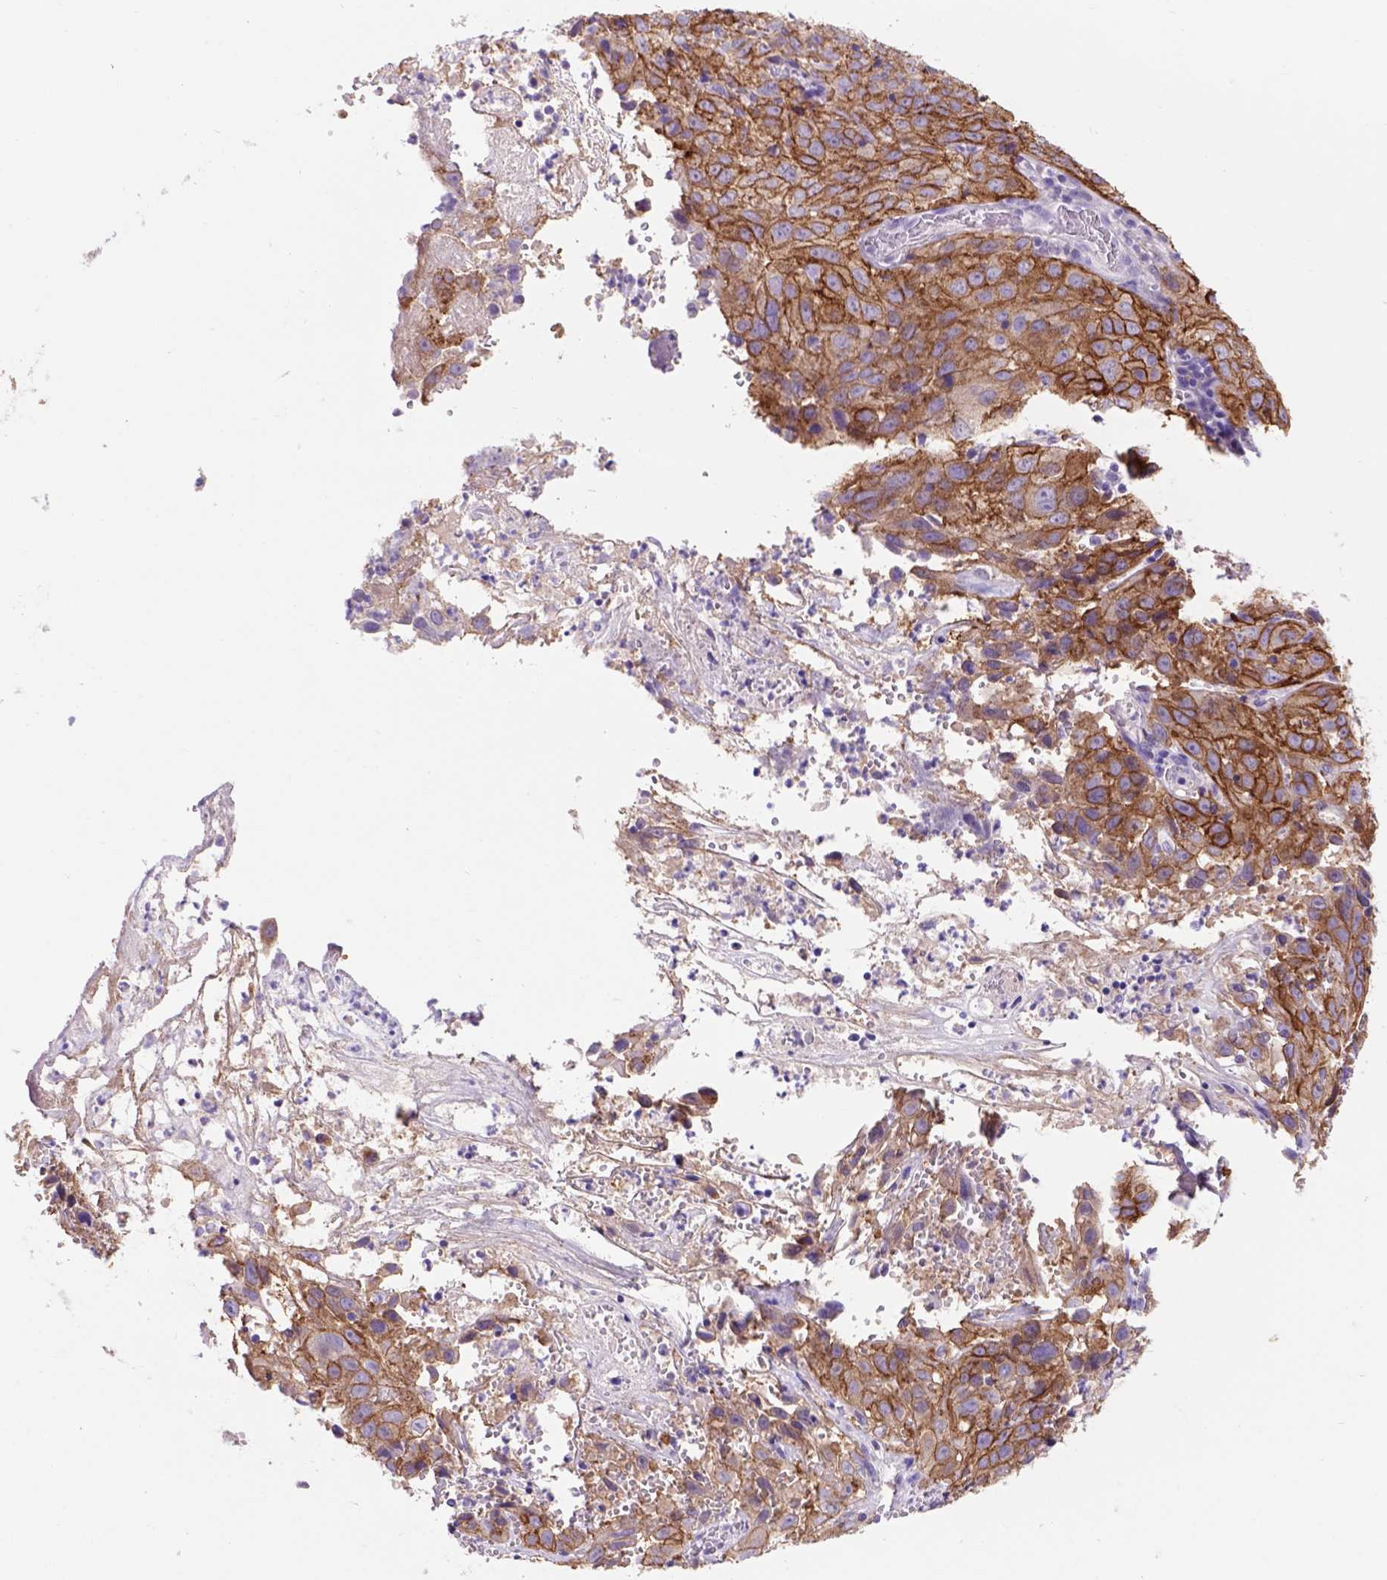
{"staining": {"intensity": "moderate", "quantity": ">75%", "location": "cytoplasmic/membranous"}, "tissue": "cervical cancer", "cell_type": "Tumor cells", "image_type": "cancer", "snomed": [{"axis": "morphology", "description": "Squamous cell carcinoma, NOS"}, {"axis": "topography", "description": "Cervix"}], "caption": "Squamous cell carcinoma (cervical) tissue displays moderate cytoplasmic/membranous staining in approximately >75% of tumor cells, visualized by immunohistochemistry. Using DAB (brown) and hematoxylin (blue) stains, captured at high magnification using brightfield microscopy.", "gene": "EGFR", "patient": {"sex": "female", "age": 32}}